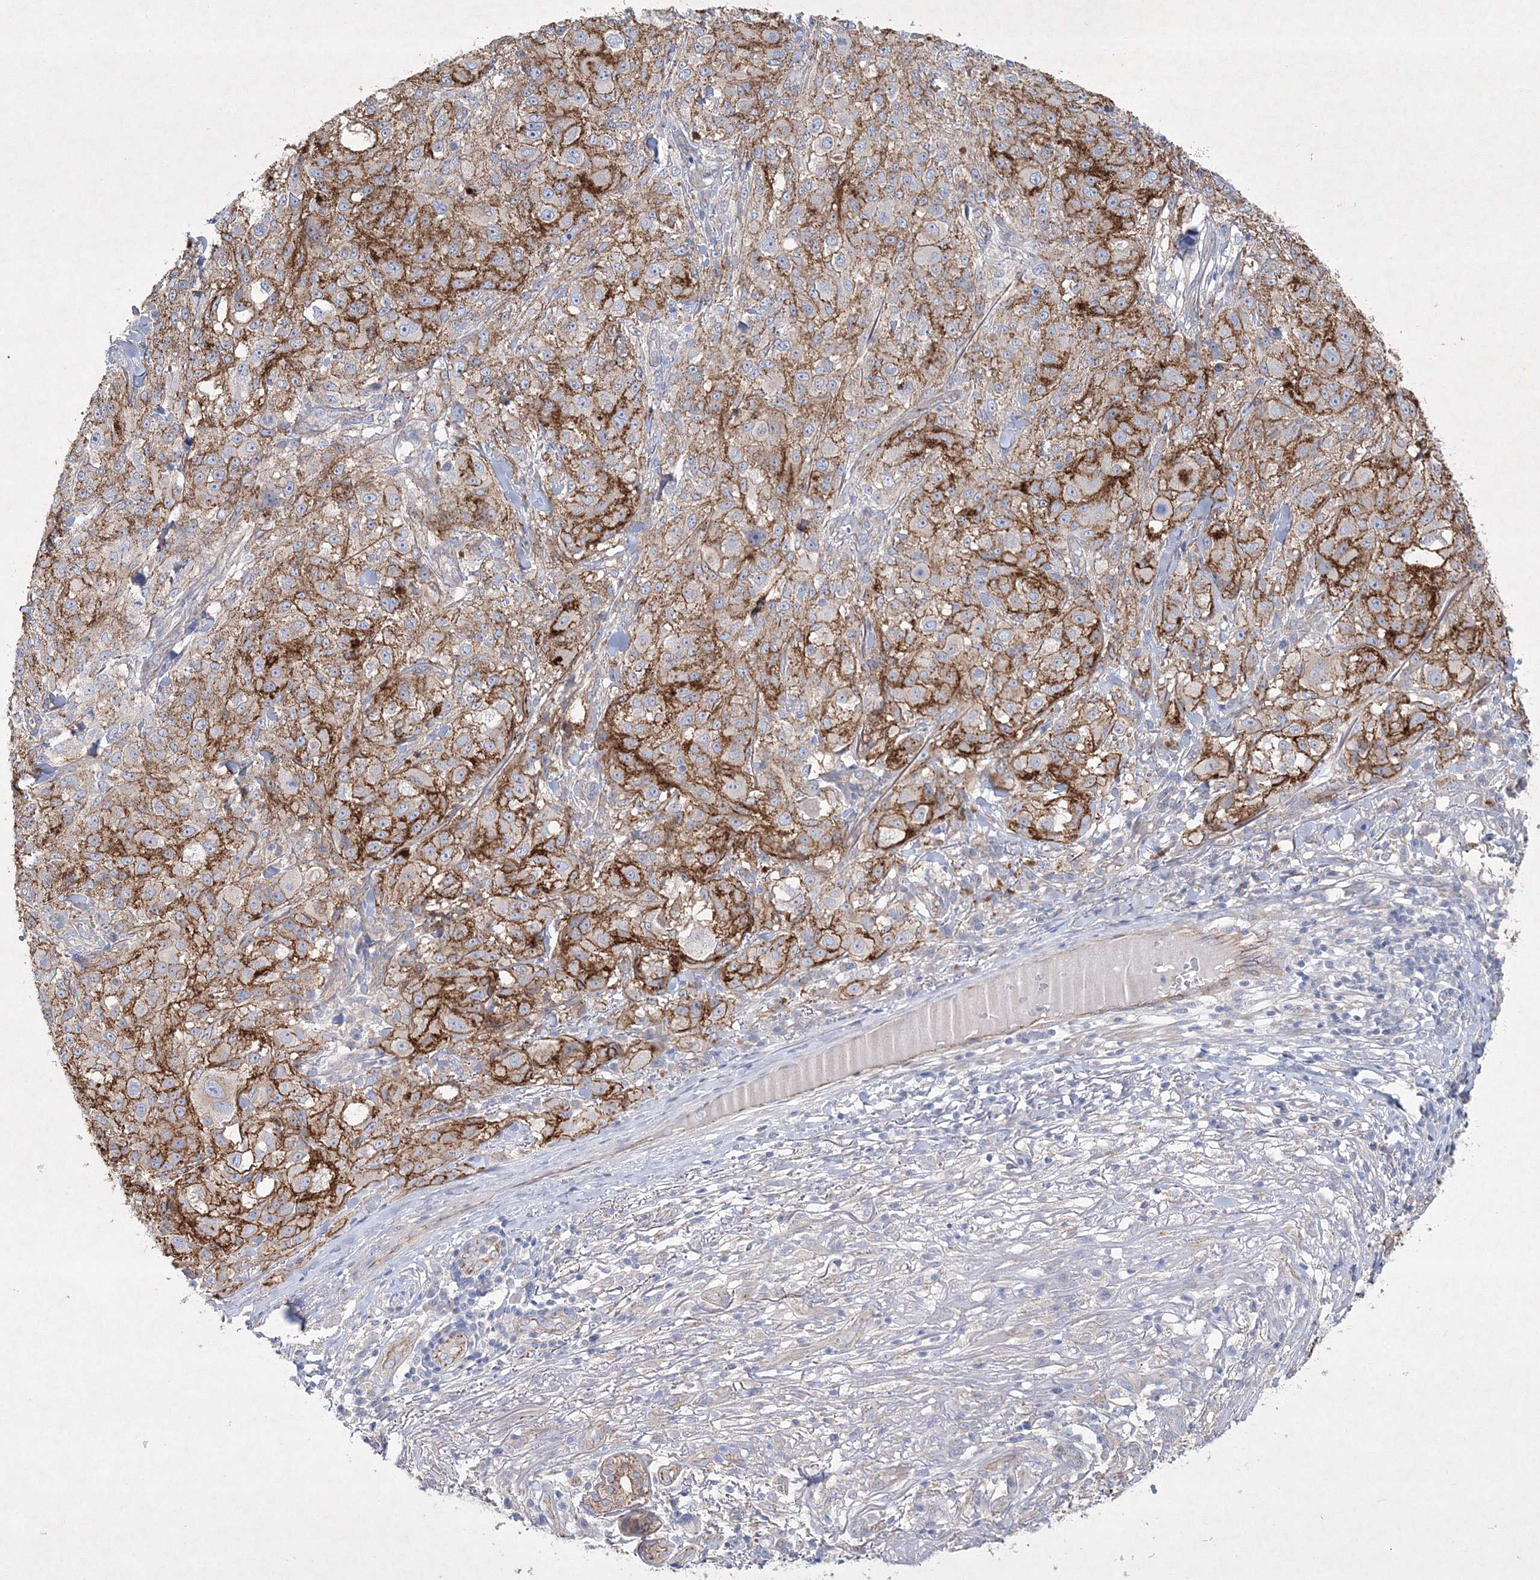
{"staining": {"intensity": "moderate", "quantity": ">75%", "location": "cytoplasmic/membranous"}, "tissue": "melanoma", "cell_type": "Tumor cells", "image_type": "cancer", "snomed": [{"axis": "morphology", "description": "Necrosis, NOS"}, {"axis": "morphology", "description": "Malignant melanoma, NOS"}, {"axis": "topography", "description": "Skin"}], "caption": "Brown immunohistochemical staining in melanoma exhibits moderate cytoplasmic/membranous expression in approximately >75% of tumor cells.", "gene": "NAA40", "patient": {"sex": "female", "age": 87}}